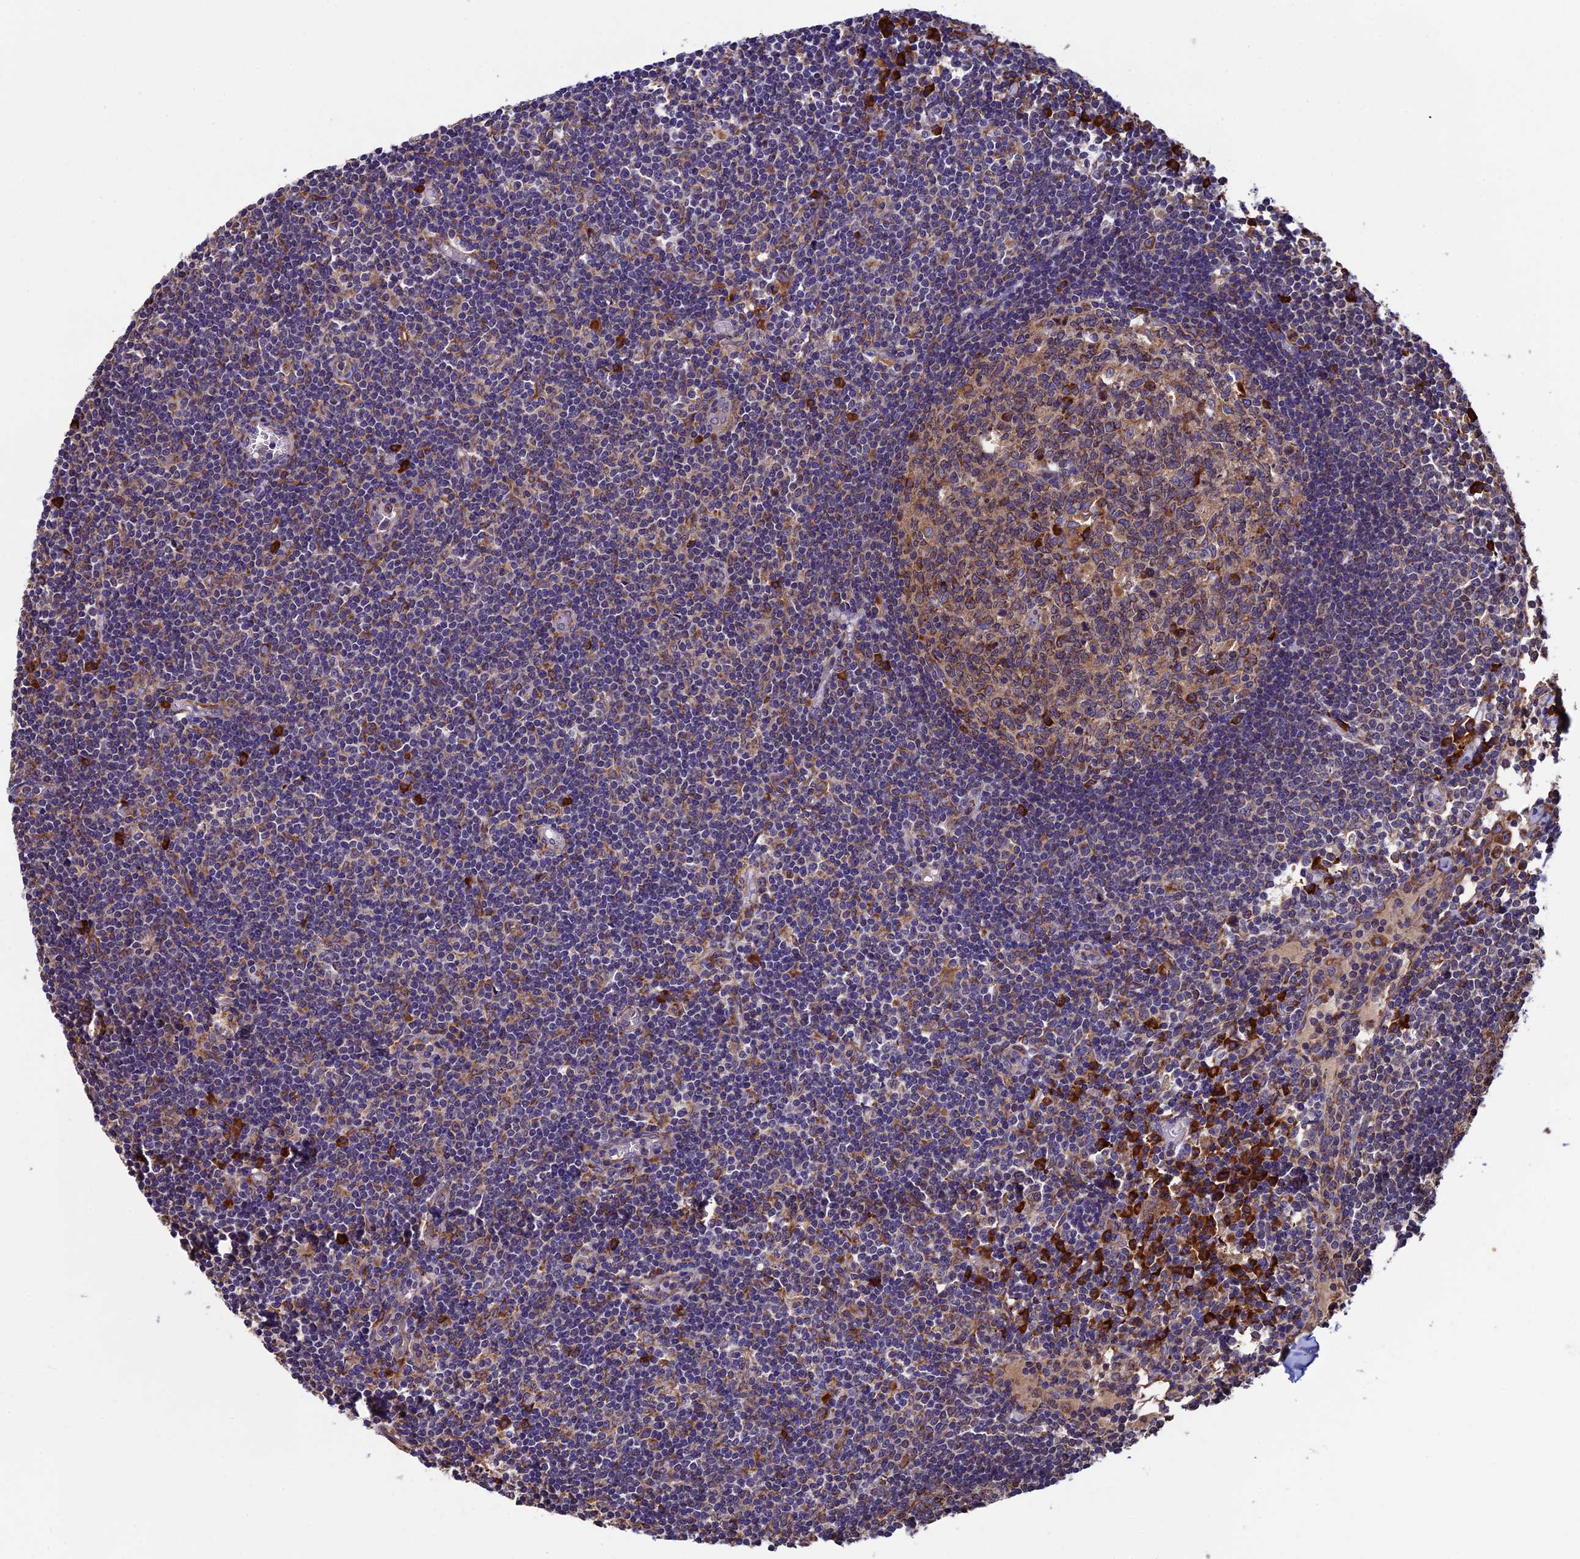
{"staining": {"intensity": "moderate", "quantity": "25%-75%", "location": "cytoplasmic/membranous"}, "tissue": "lymph node", "cell_type": "Germinal center cells", "image_type": "normal", "snomed": [{"axis": "morphology", "description": "Normal tissue, NOS"}, {"axis": "topography", "description": "Lymph node"}], "caption": "Normal lymph node reveals moderate cytoplasmic/membranous staining in about 25%-75% of germinal center cells (DAB IHC, brown staining for protein, blue staining for nuclei)..", "gene": "BTBD3", "patient": {"sex": "female", "age": 55}}